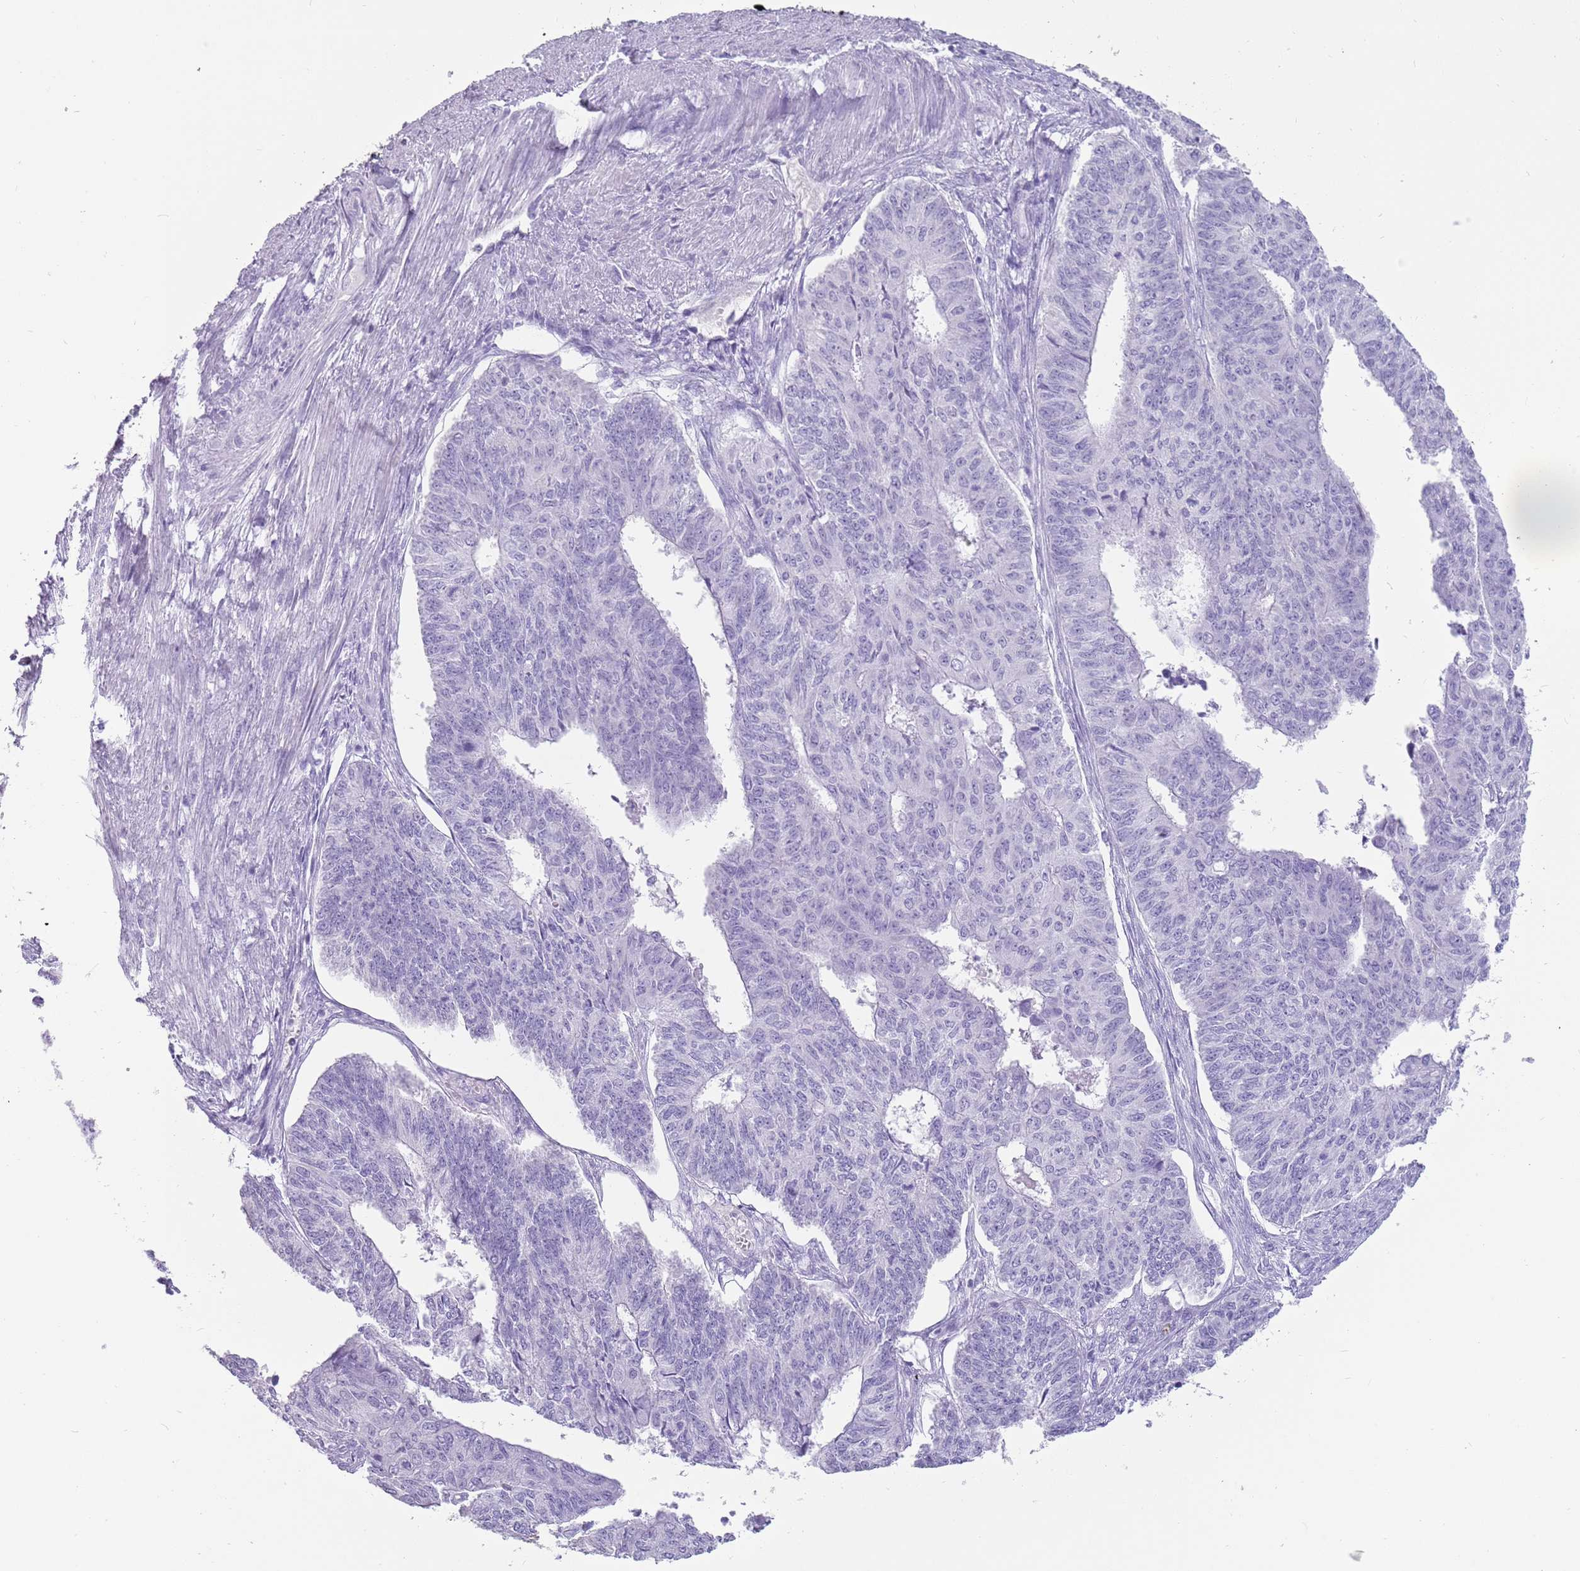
{"staining": {"intensity": "negative", "quantity": "none", "location": "none"}, "tissue": "endometrial cancer", "cell_type": "Tumor cells", "image_type": "cancer", "snomed": [{"axis": "morphology", "description": "Adenocarcinoma, NOS"}, {"axis": "topography", "description": "Endometrium"}], "caption": "Tumor cells are negative for brown protein staining in endometrial cancer.", "gene": "NBPF3", "patient": {"sex": "female", "age": 32}}